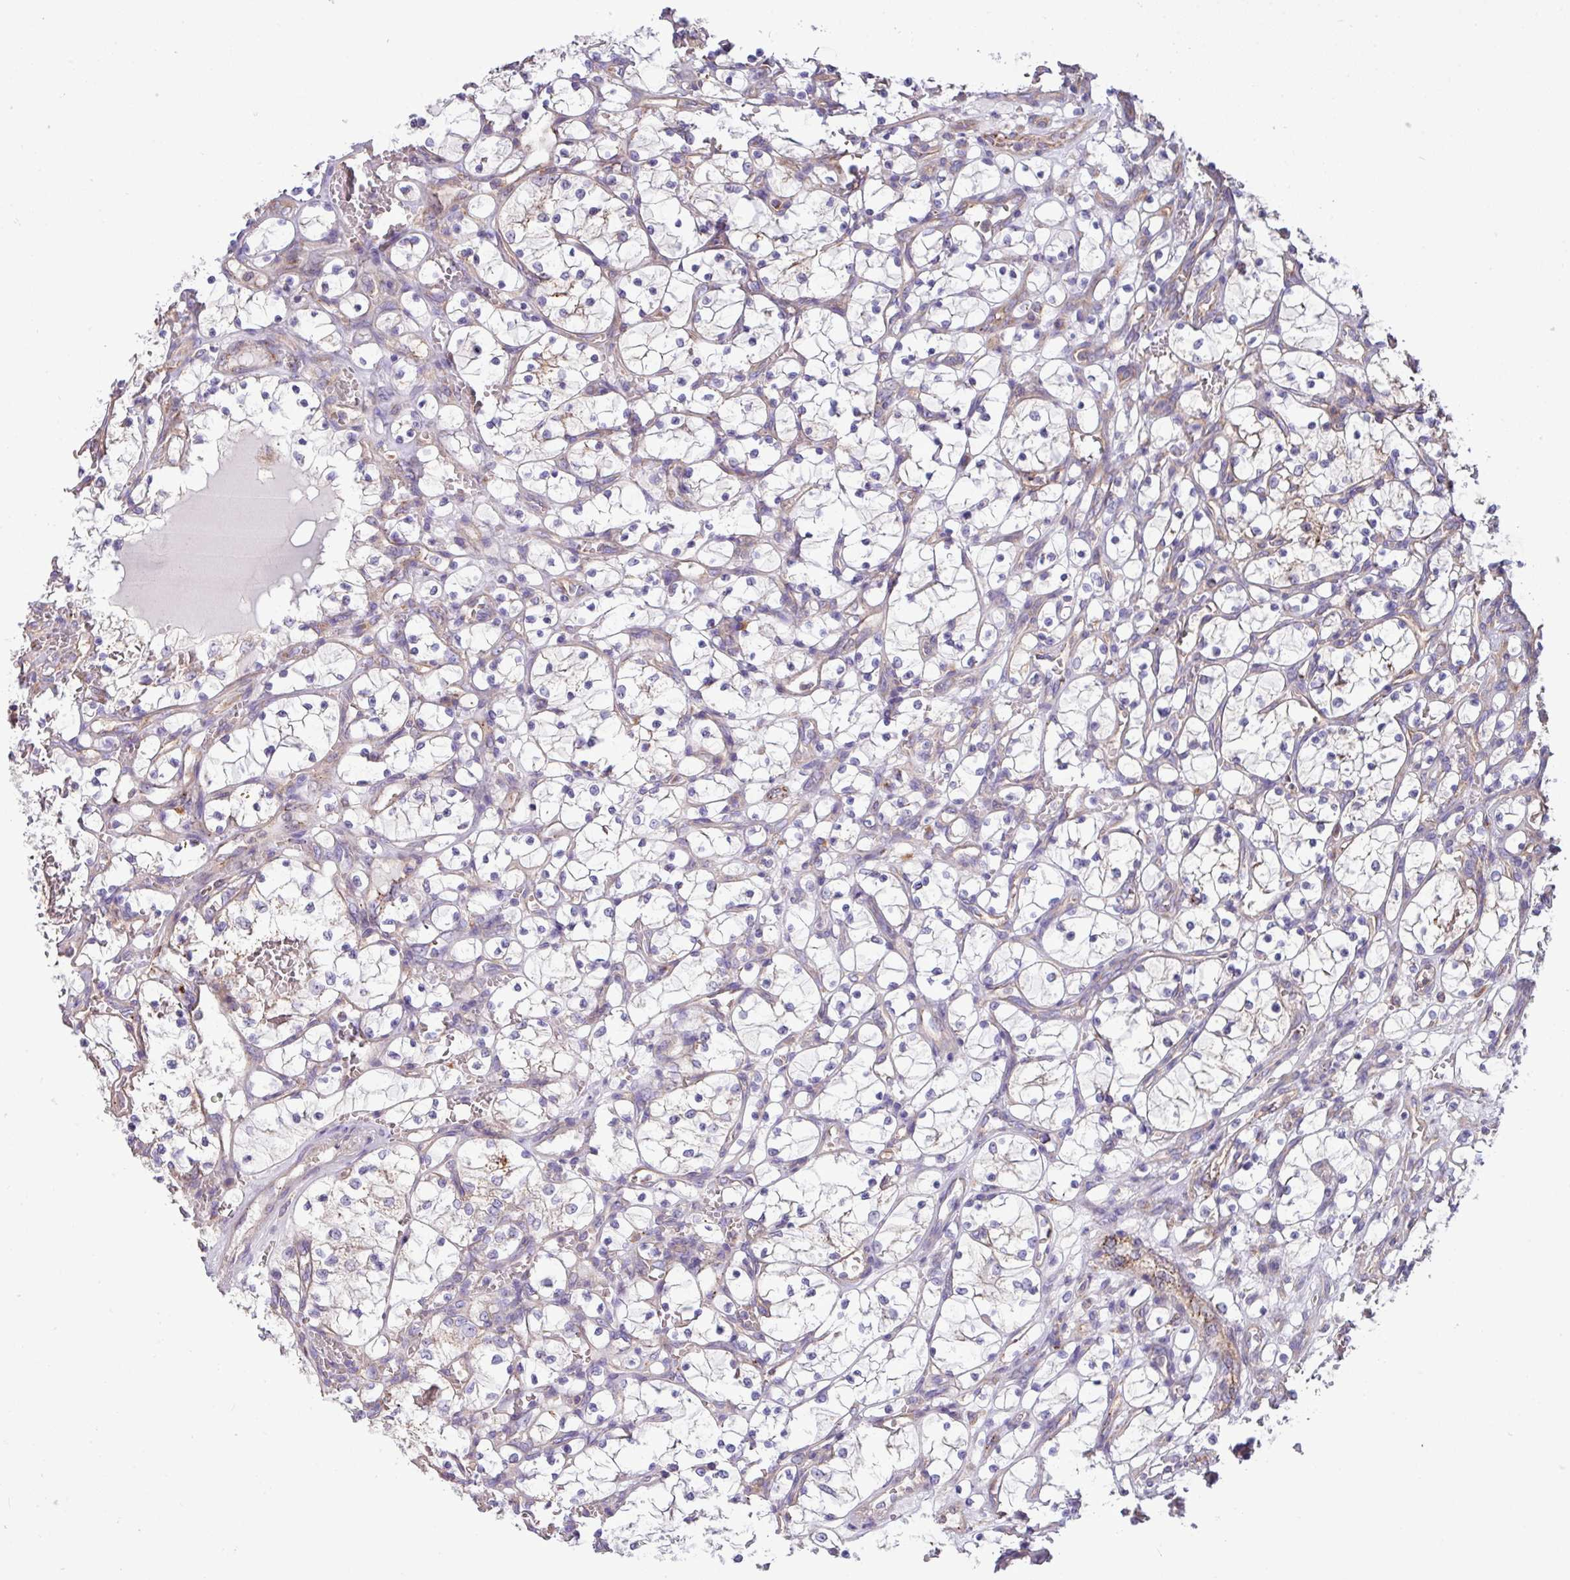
{"staining": {"intensity": "weak", "quantity": "25%-75%", "location": "cytoplasmic/membranous"}, "tissue": "renal cancer", "cell_type": "Tumor cells", "image_type": "cancer", "snomed": [{"axis": "morphology", "description": "Adenocarcinoma, NOS"}, {"axis": "topography", "description": "Kidney"}], "caption": "Human renal cancer (adenocarcinoma) stained with a brown dye demonstrates weak cytoplasmic/membranous positive expression in about 25%-75% of tumor cells.", "gene": "PPM1J", "patient": {"sex": "female", "age": 69}}